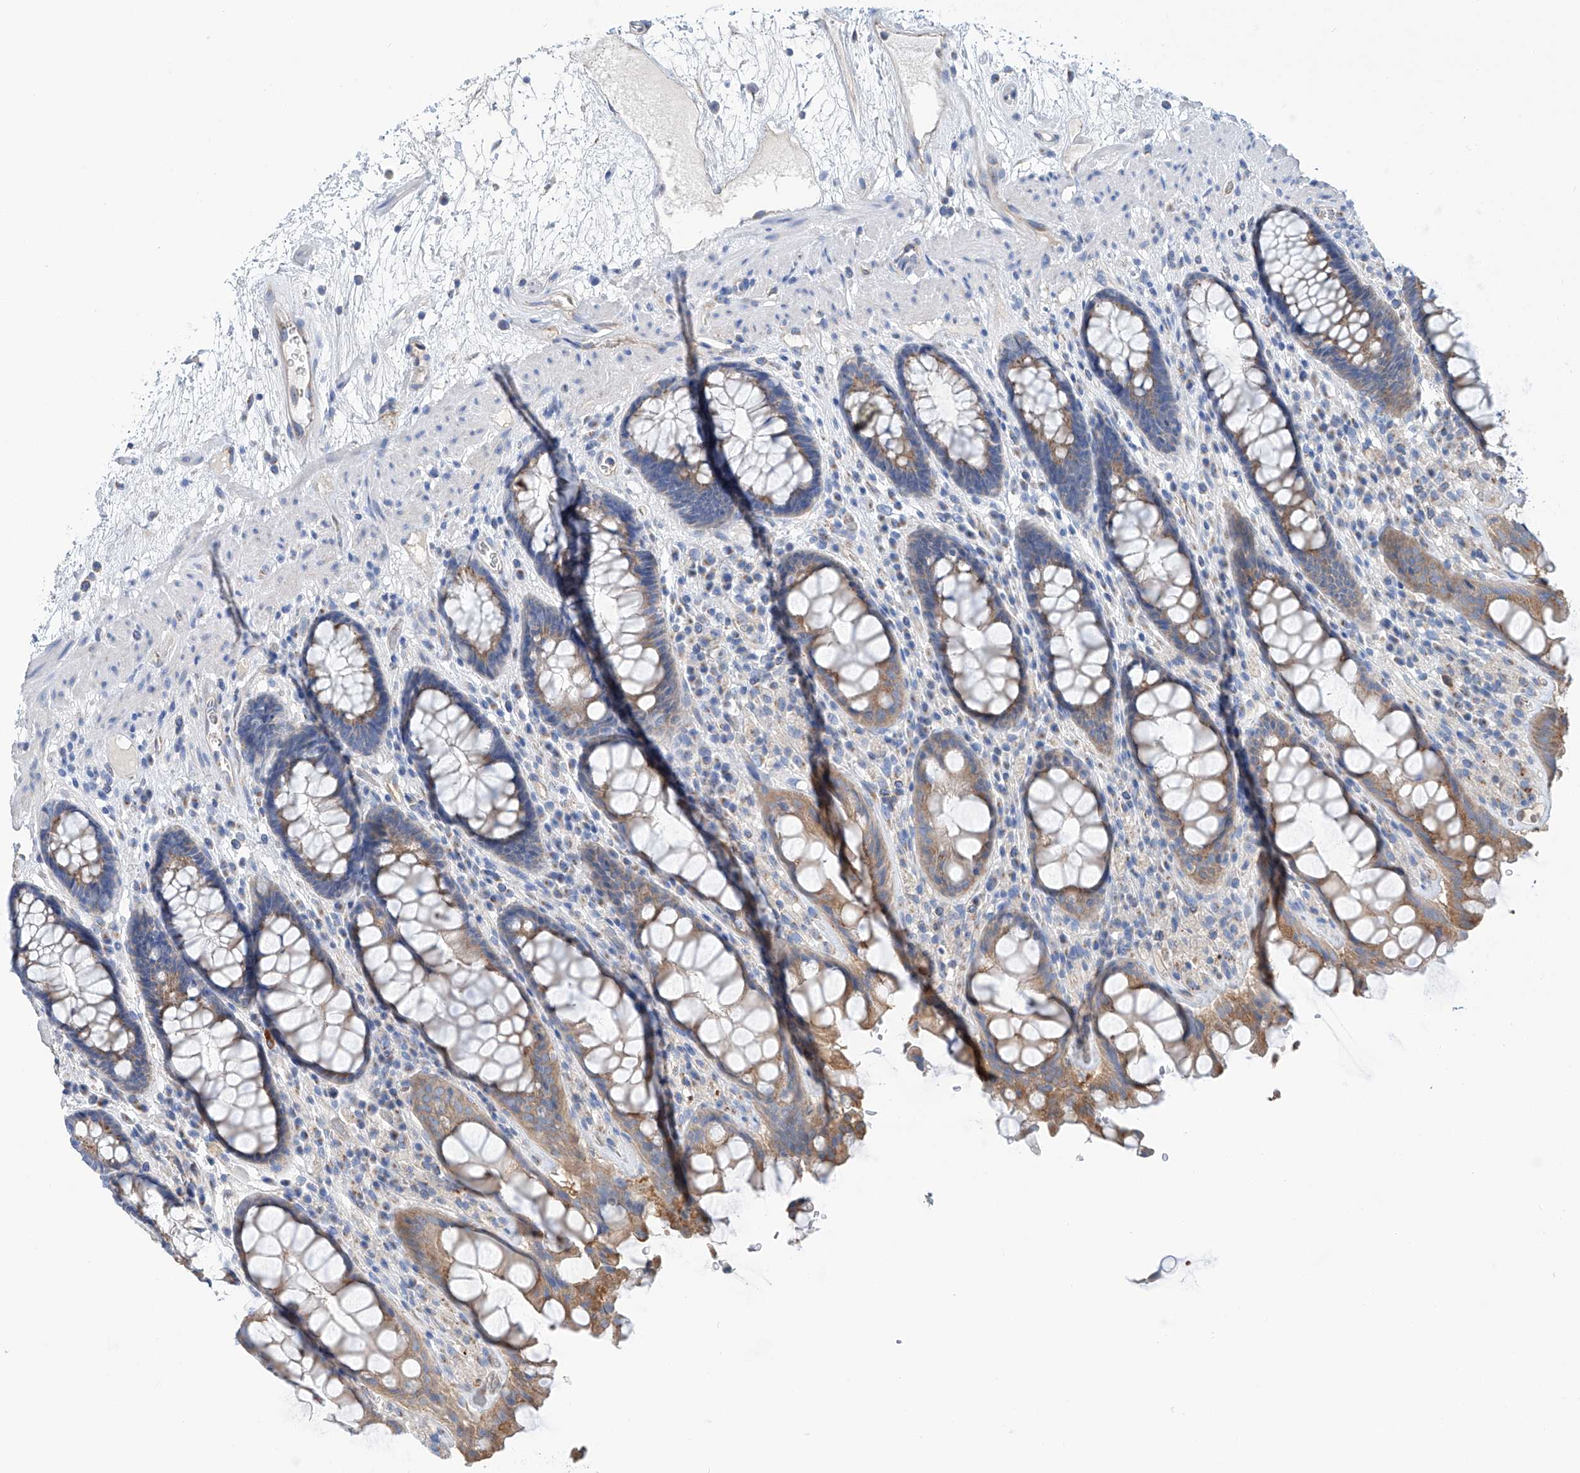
{"staining": {"intensity": "moderate", "quantity": ">75%", "location": "cytoplasmic/membranous"}, "tissue": "rectum", "cell_type": "Glandular cells", "image_type": "normal", "snomed": [{"axis": "morphology", "description": "Normal tissue, NOS"}, {"axis": "topography", "description": "Rectum"}], "caption": "A medium amount of moderate cytoplasmic/membranous expression is appreciated in approximately >75% of glandular cells in normal rectum. Using DAB (brown) and hematoxylin (blue) stains, captured at high magnification using brightfield microscopy.", "gene": "SLC22A7", "patient": {"sex": "male", "age": 64}}